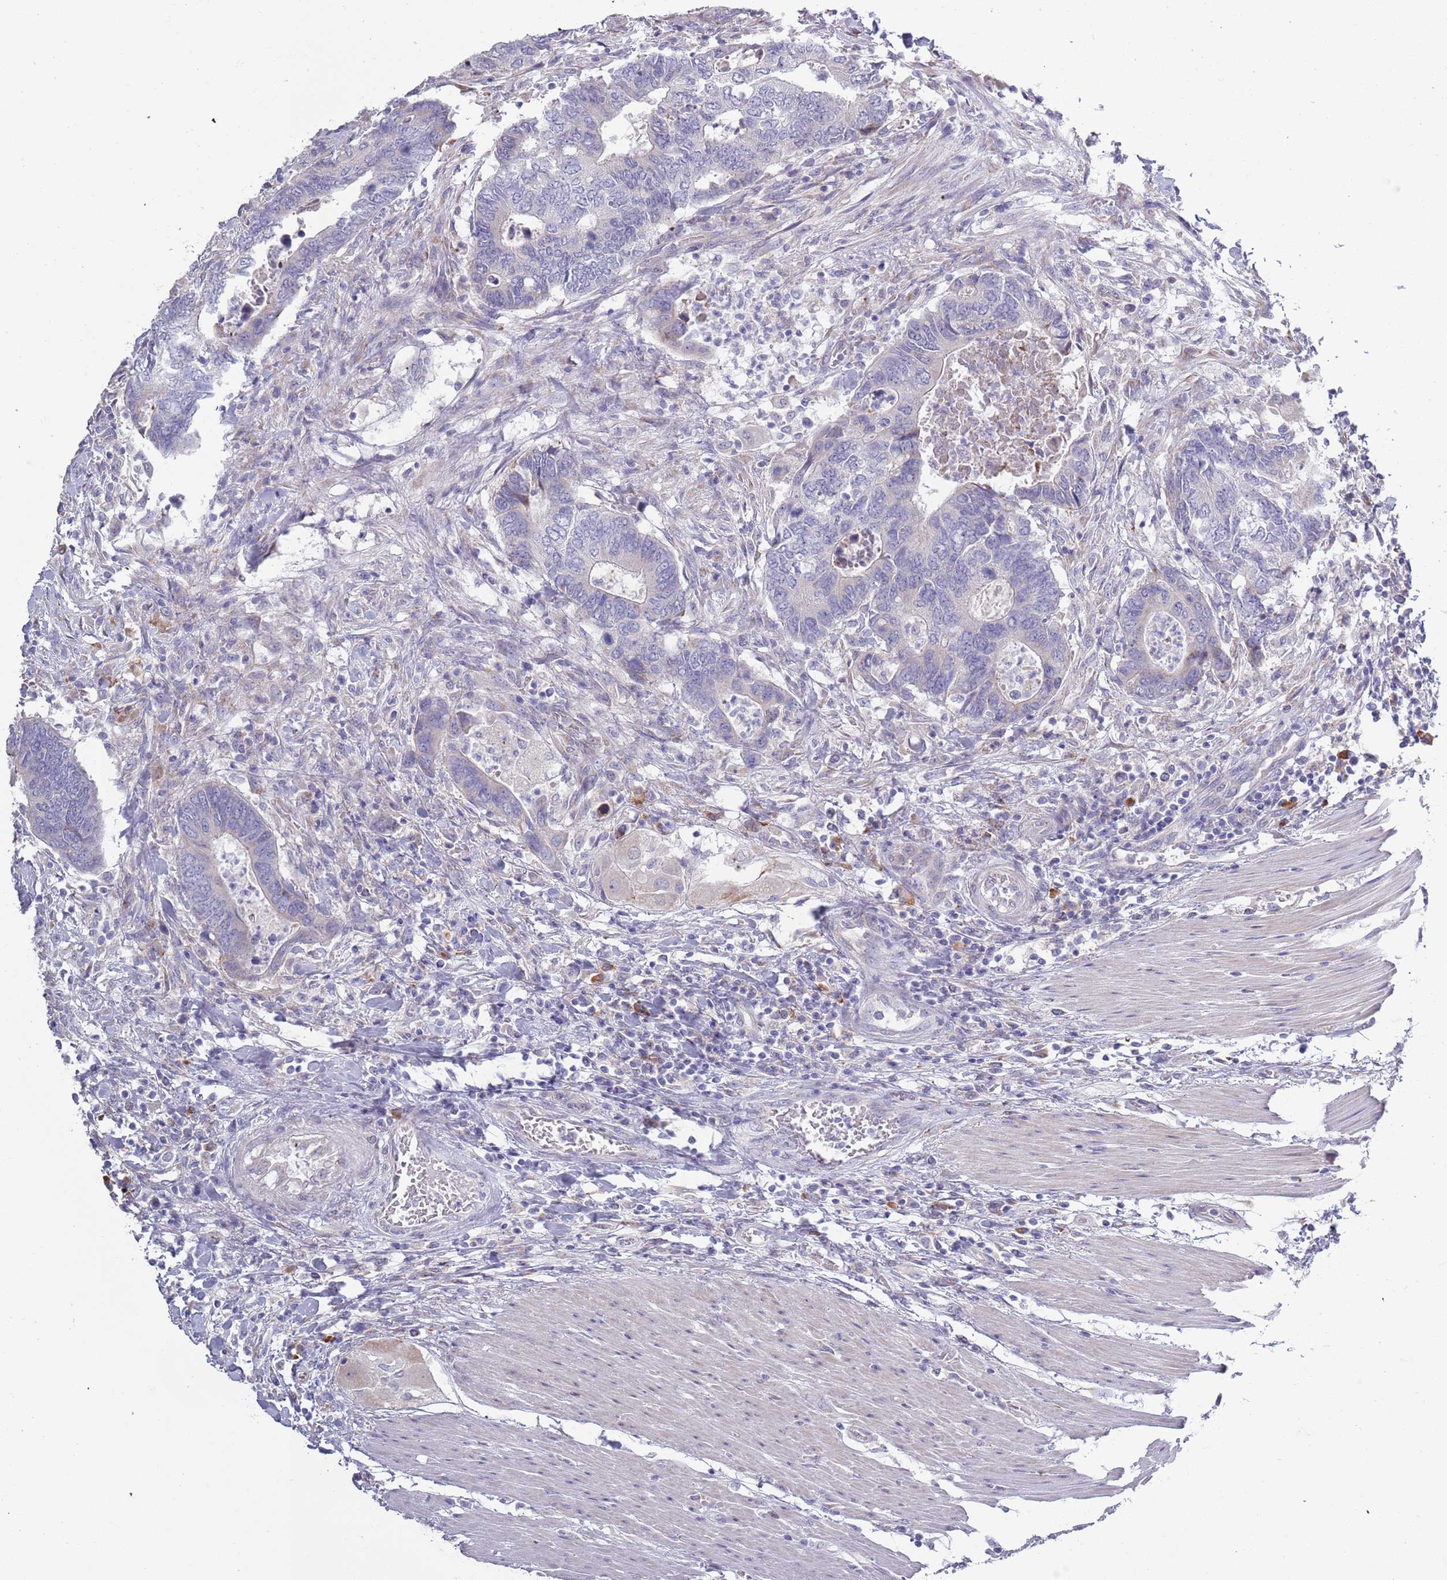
{"staining": {"intensity": "negative", "quantity": "none", "location": "none"}, "tissue": "colorectal cancer", "cell_type": "Tumor cells", "image_type": "cancer", "snomed": [{"axis": "morphology", "description": "Adenocarcinoma, NOS"}, {"axis": "topography", "description": "Colon"}], "caption": "A high-resolution histopathology image shows immunohistochemistry (IHC) staining of colorectal cancer (adenocarcinoma), which exhibits no significant expression in tumor cells. (Stains: DAB immunohistochemistry with hematoxylin counter stain, Microscopy: brightfield microscopy at high magnification).", "gene": "LTB", "patient": {"sex": "male", "age": 87}}